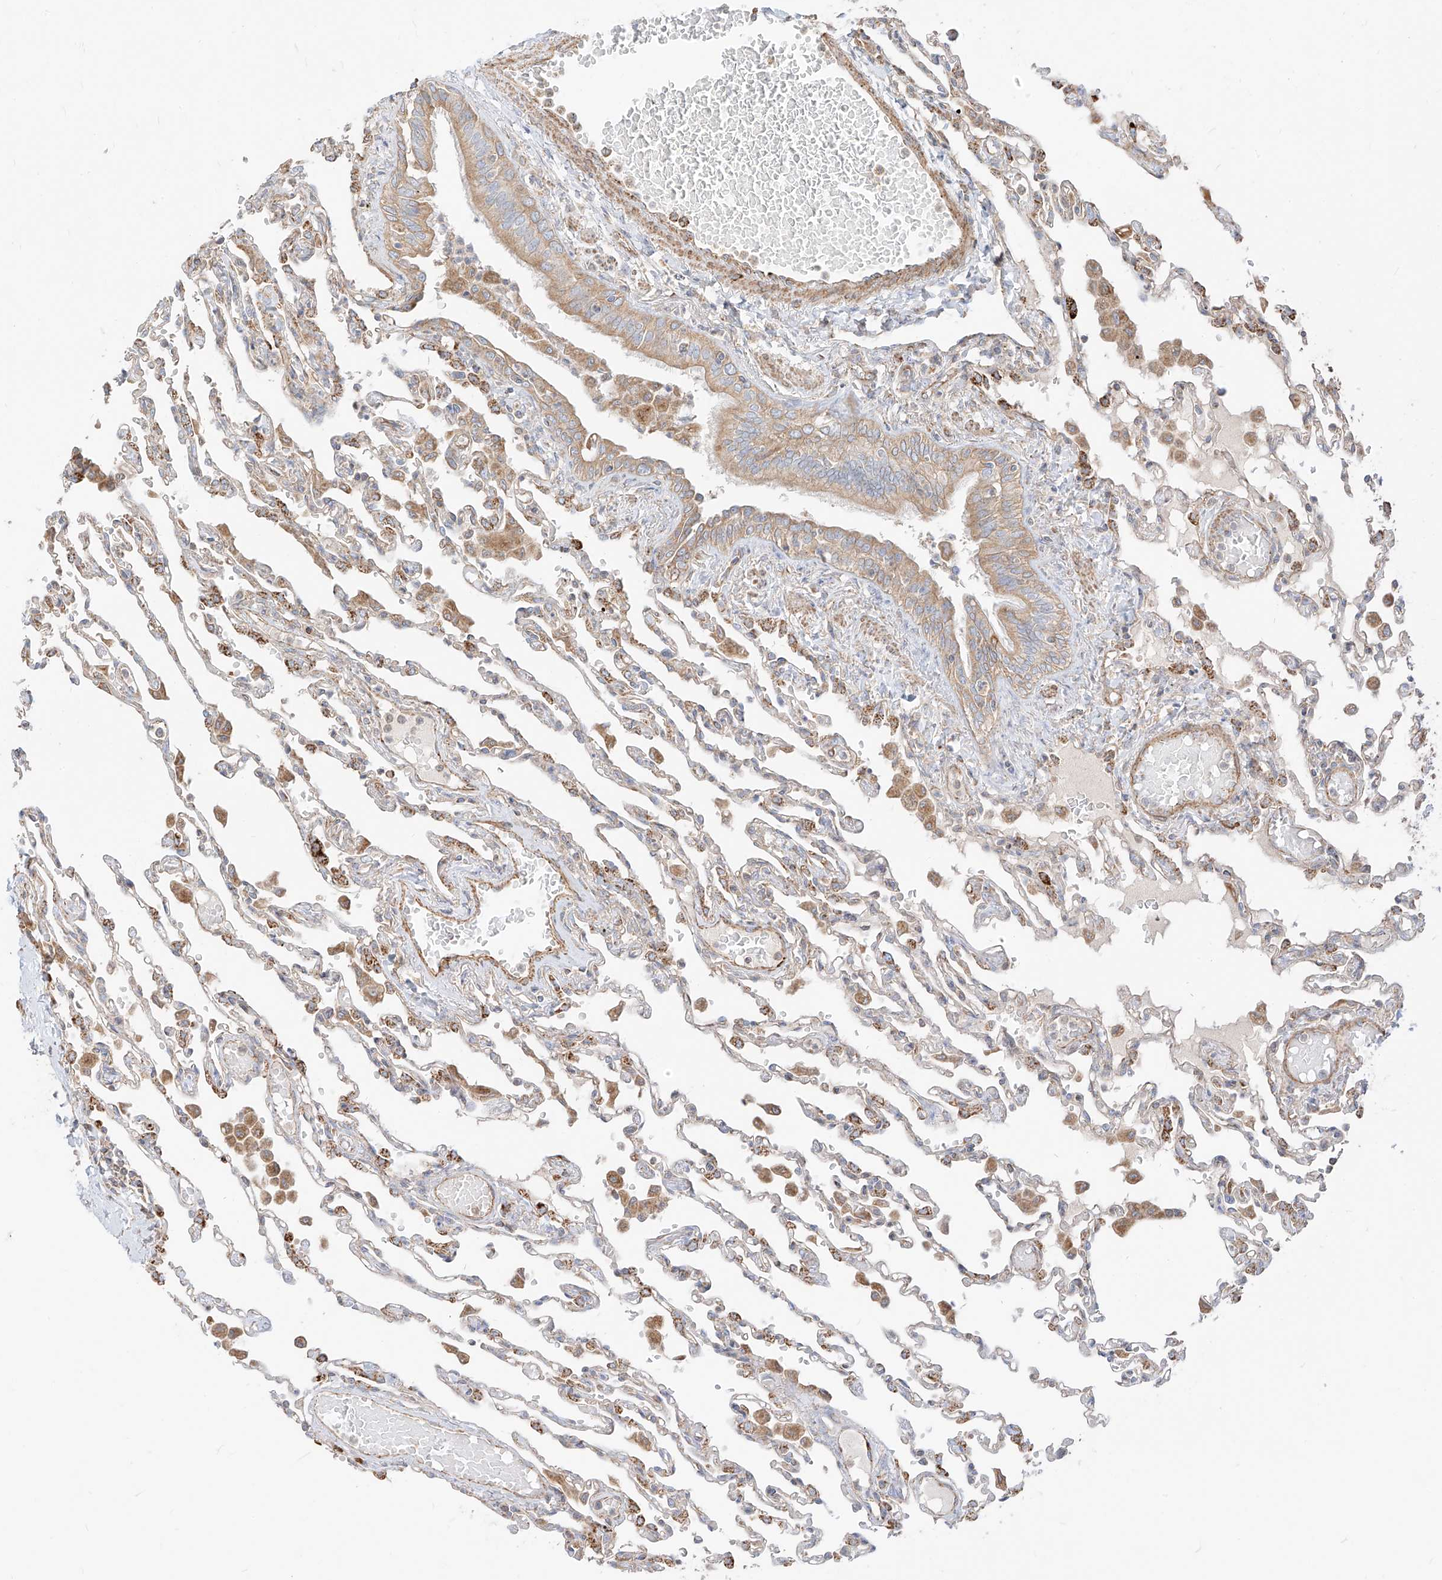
{"staining": {"intensity": "moderate", "quantity": "<25%", "location": "cytoplasmic/membranous"}, "tissue": "lung", "cell_type": "Alveolar cells", "image_type": "normal", "snomed": [{"axis": "morphology", "description": "Normal tissue, NOS"}, {"axis": "topography", "description": "Bronchus"}, {"axis": "topography", "description": "Lung"}], "caption": "Protein staining displays moderate cytoplasmic/membranous positivity in about <25% of alveolar cells in unremarkable lung. (Brightfield microscopy of DAB IHC at high magnification).", "gene": "PLCL1", "patient": {"sex": "female", "age": 49}}